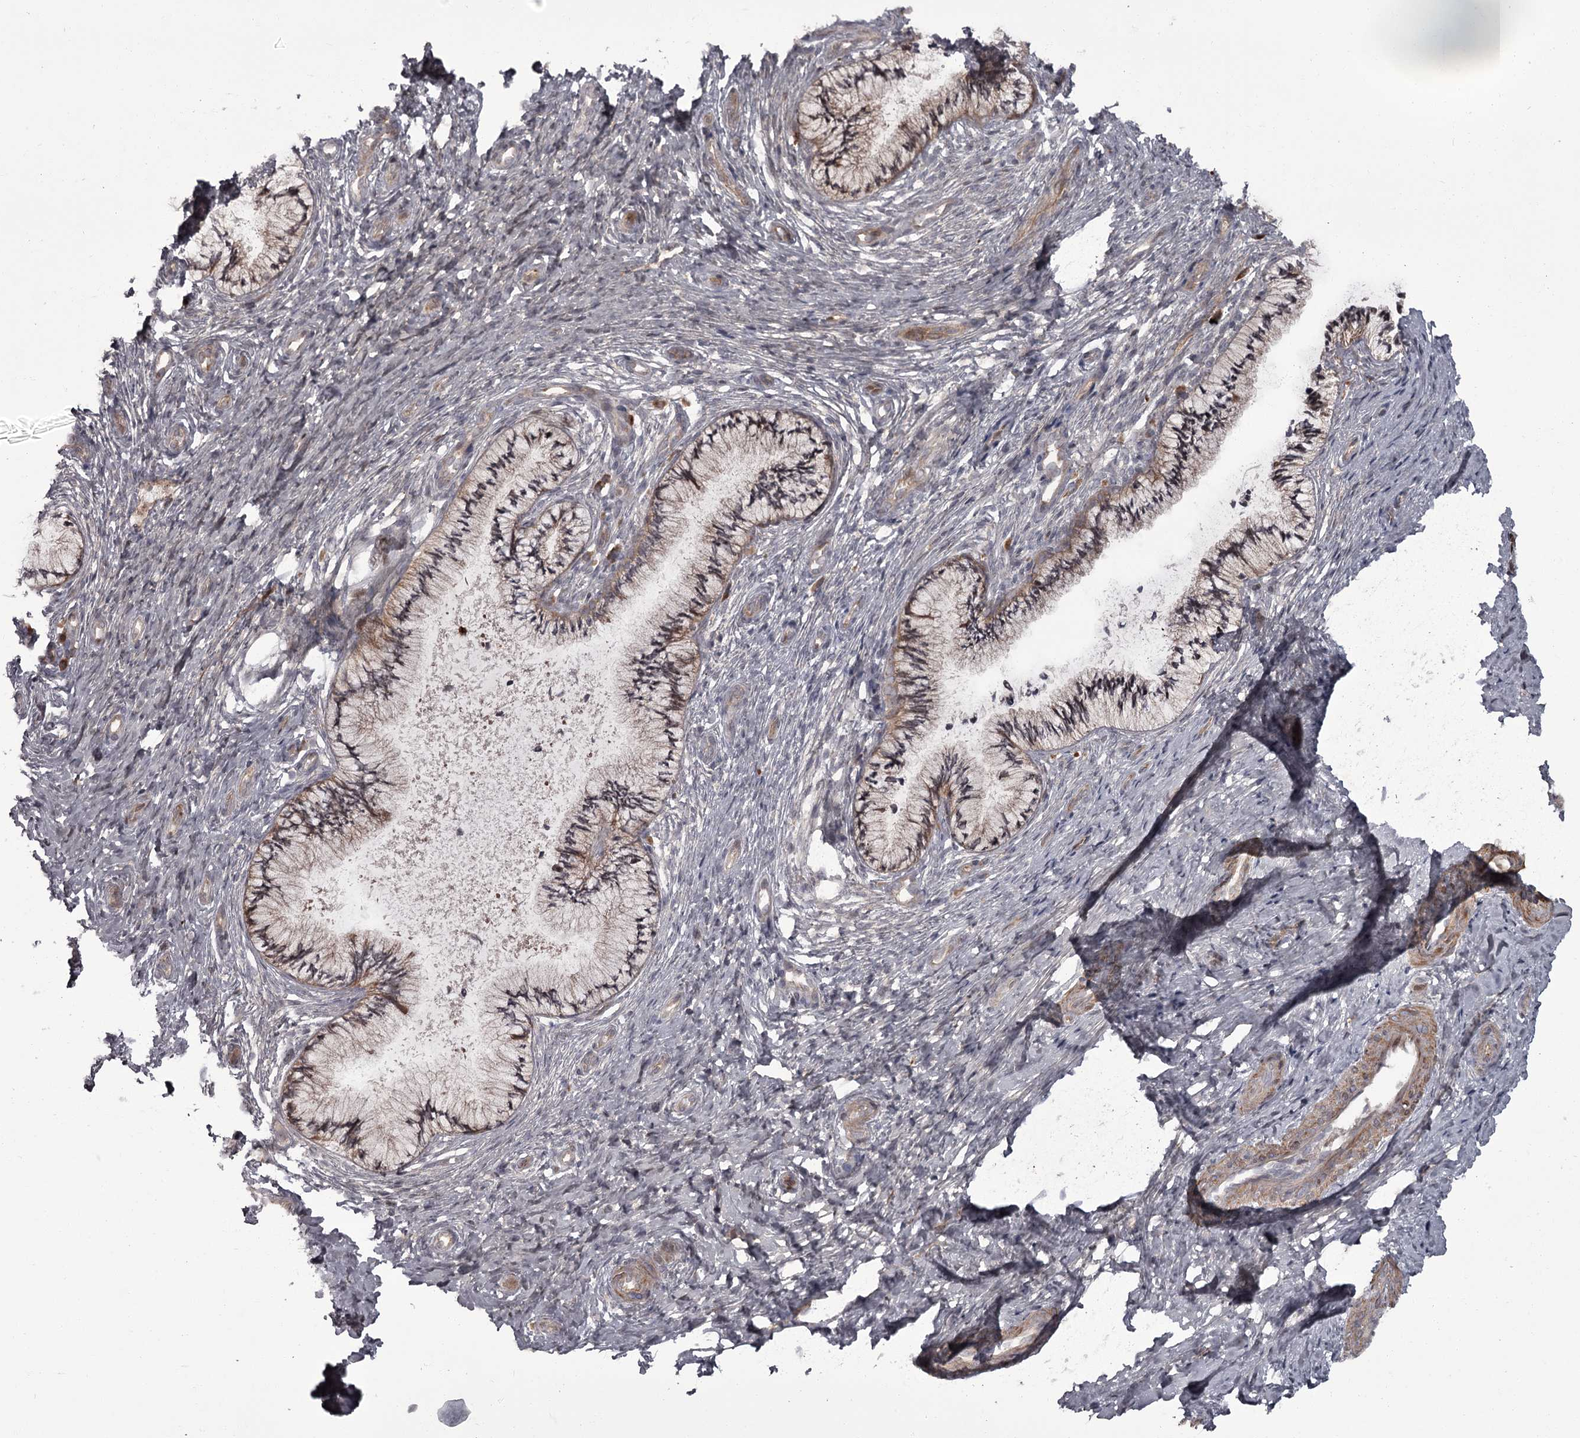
{"staining": {"intensity": "weak", "quantity": "25%-75%", "location": "cytoplasmic/membranous"}, "tissue": "cervix", "cell_type": "Glandular cells", "image_type": "normal", "snomed": [{"axis": "morphology", "description": "Normal tissue, NOS"}, {"axis": "topography", "description": "Cervix"}], "caption": "Protein staining of unremarkable cervix exhibits weak cytoplasmic/membranous expression in about 25%-75% of glandular cells. (Brightfield microscopy of DAB IHC at high magnification).", "gene": "THAP9", "patient": {"sex": "female", "age": 36}}